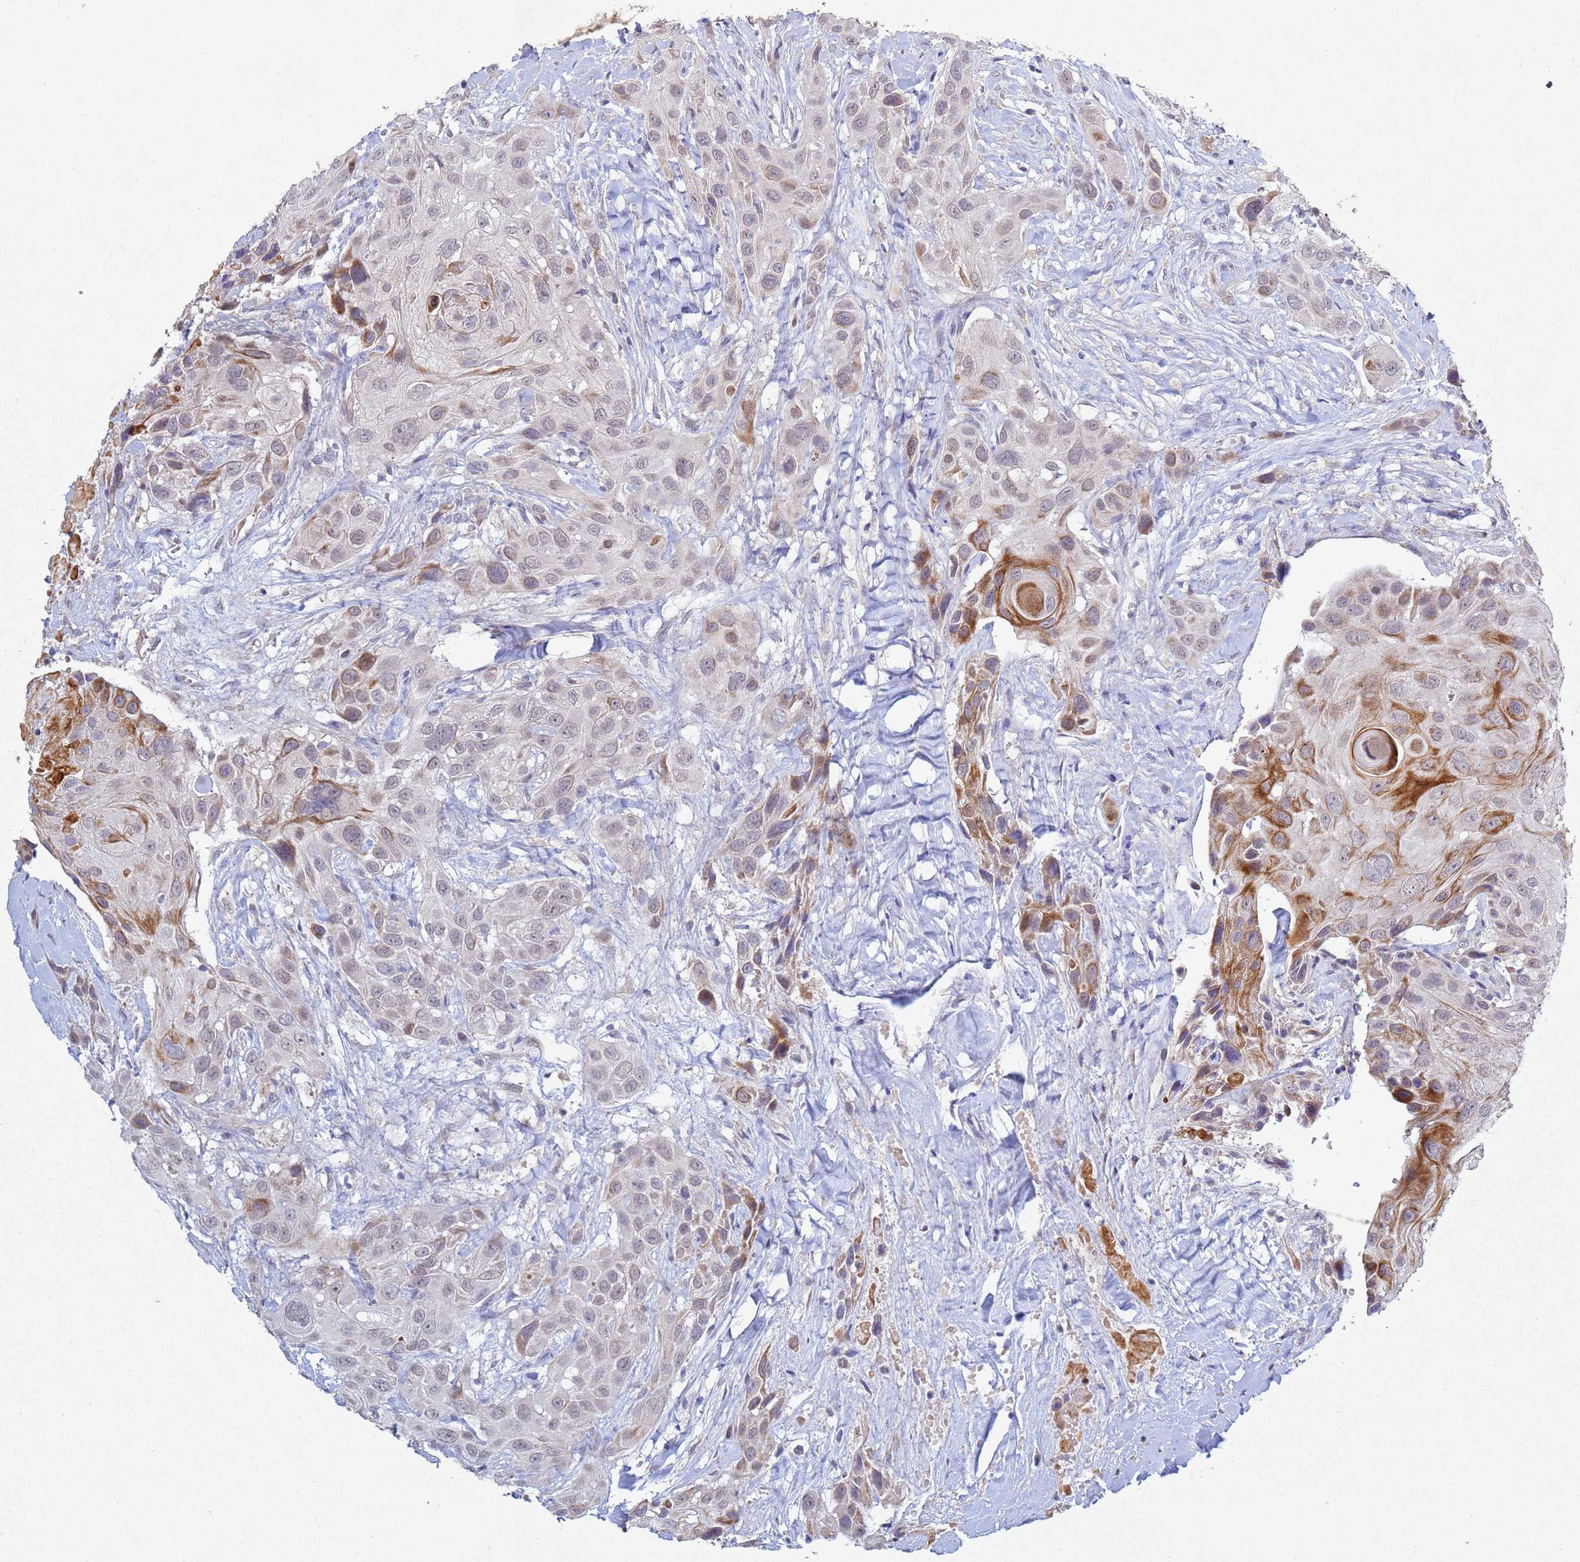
{"staining": {"intensity": "strong", "quantity": "<25%", "location": "cytoplasmic/membranous"}, "tissue": "head and neck cancer", "cell_type": "Tumor cells", "image_type": "cancer", "snomed": [{"axis": "morphology", "description": "Squamous cell carcinoma, NOS"}, {"axis": "topography", "description": "Head-Neck"}], "caption": "High-power microscopy captured an immunohistochemistry histopathology image of head and neck cancer (squamous cell carcinoma), revealing strong cytoplasmic/membranous expression in about <25% of tumor cells.", "gene": "TNPO2", "patient": {"sex": "male", "age": 81}}